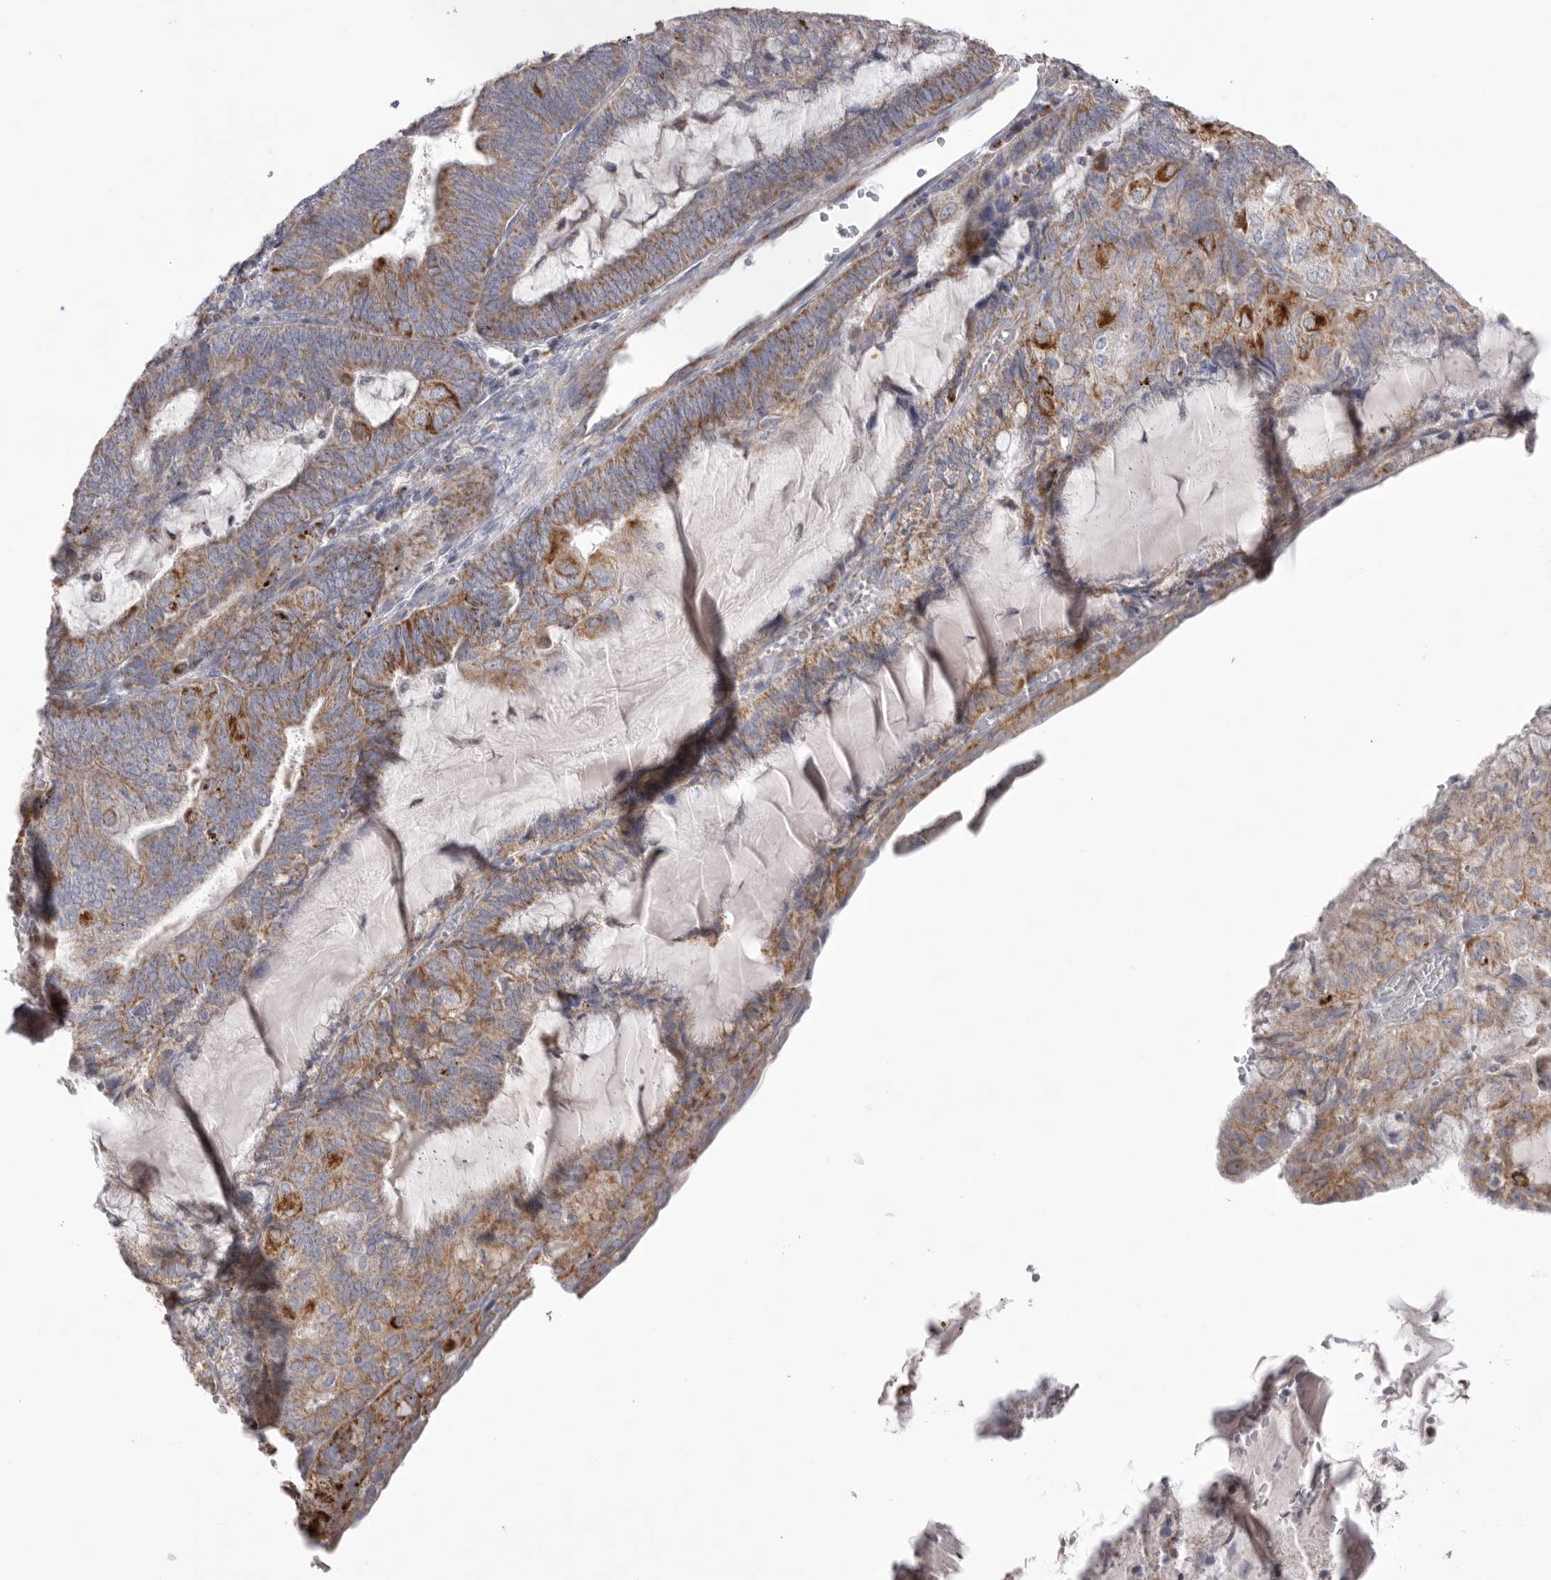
{"staining": {"intensity": "moderate", "quantity": ">75%", "location": "cytoplasmic/membranous"}, "tissue": "endometrial cancer", "cell_type": "Tumor cells", "image_type": "cancer", "snomed": [{"axis": "morphology", "description": "Adenocarcinoma, NOS"}, {"axis": "topography", "description": "Endometrium"}], "caption": "High-magnification brightfield microscopy of adenocarcinoma (endometrial) stained with DAB (brown) and counterstained with hematoxylin (blue). tumor cells exhibit moderate cytoplasmic/membranous staining is identified in about>75% of cells. Using DAB (3,3'-diaminobenzidine) (brown) and hematoxylin (blue) stains, captured at high magnification using brightfield microscopy.", "gene": "VDAC3", "patient": {"sex": "female", "age": 81}}